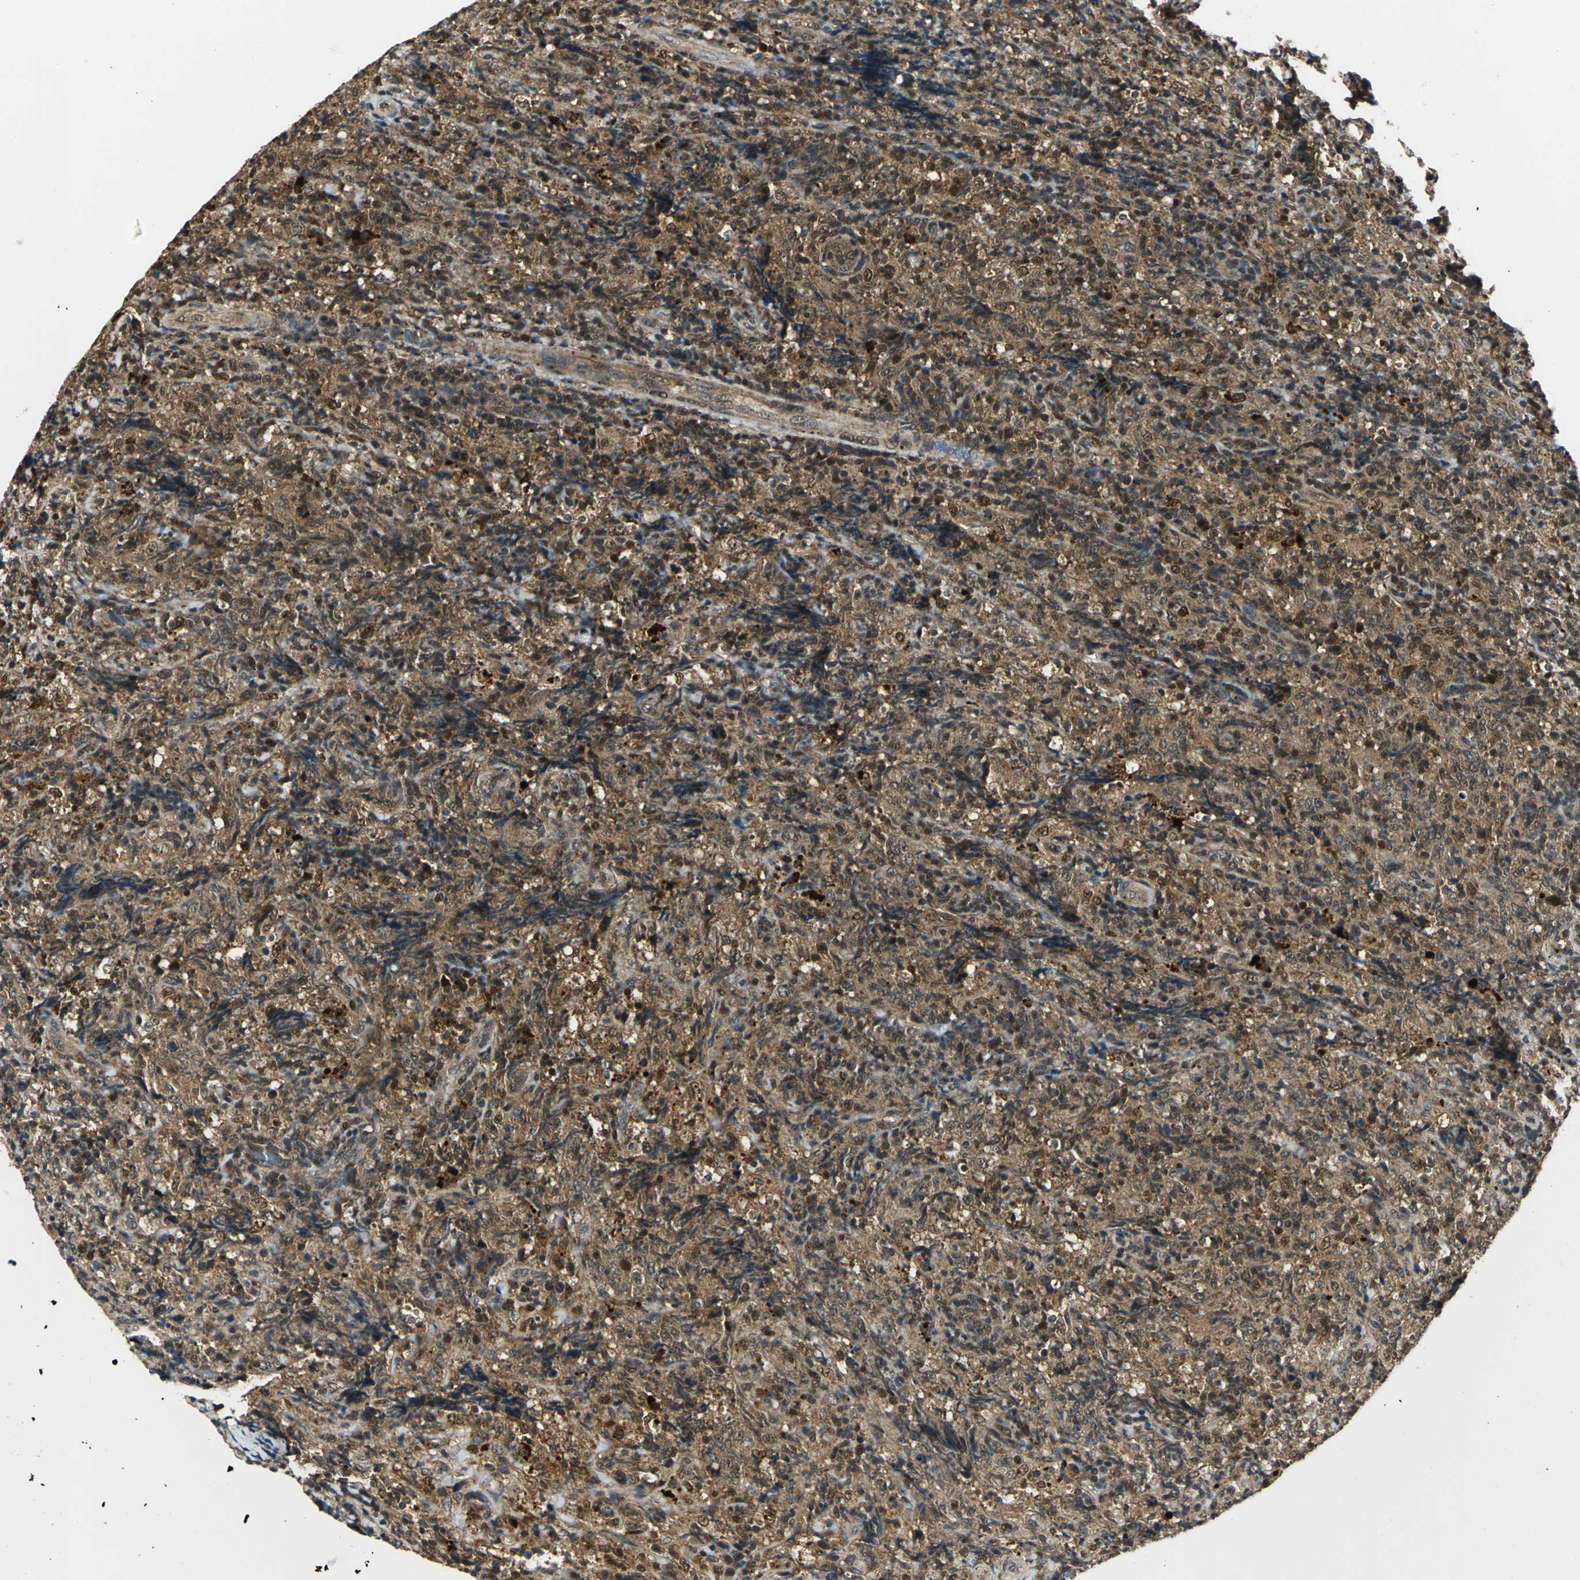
{"staining": {"intensity": "strong", "quantity": ">75%", "location": "cytoplasmic/membranous,nuclear"}, "tissue": "lymphoma", "cell_type": "Tumor cells", "image_type": "cancer", "snomed": [{"axis": "morphology", "description": "Malignant lymphoma, non-Hodgkin's type, High grade"}, {"axis": "topography", "description": "Tonsil"}], "caption": "Immunohistochemistry (IHC) (DAB (3,3'-diaminobenzidine)) staining of lymphoma demonstrates strong cytoplasmic/membranous and nuclear protein expression in approximately >75% of tumor cells.", "gene": "PPP1R13L", "patient": {"sex": "female", "age": 36}}